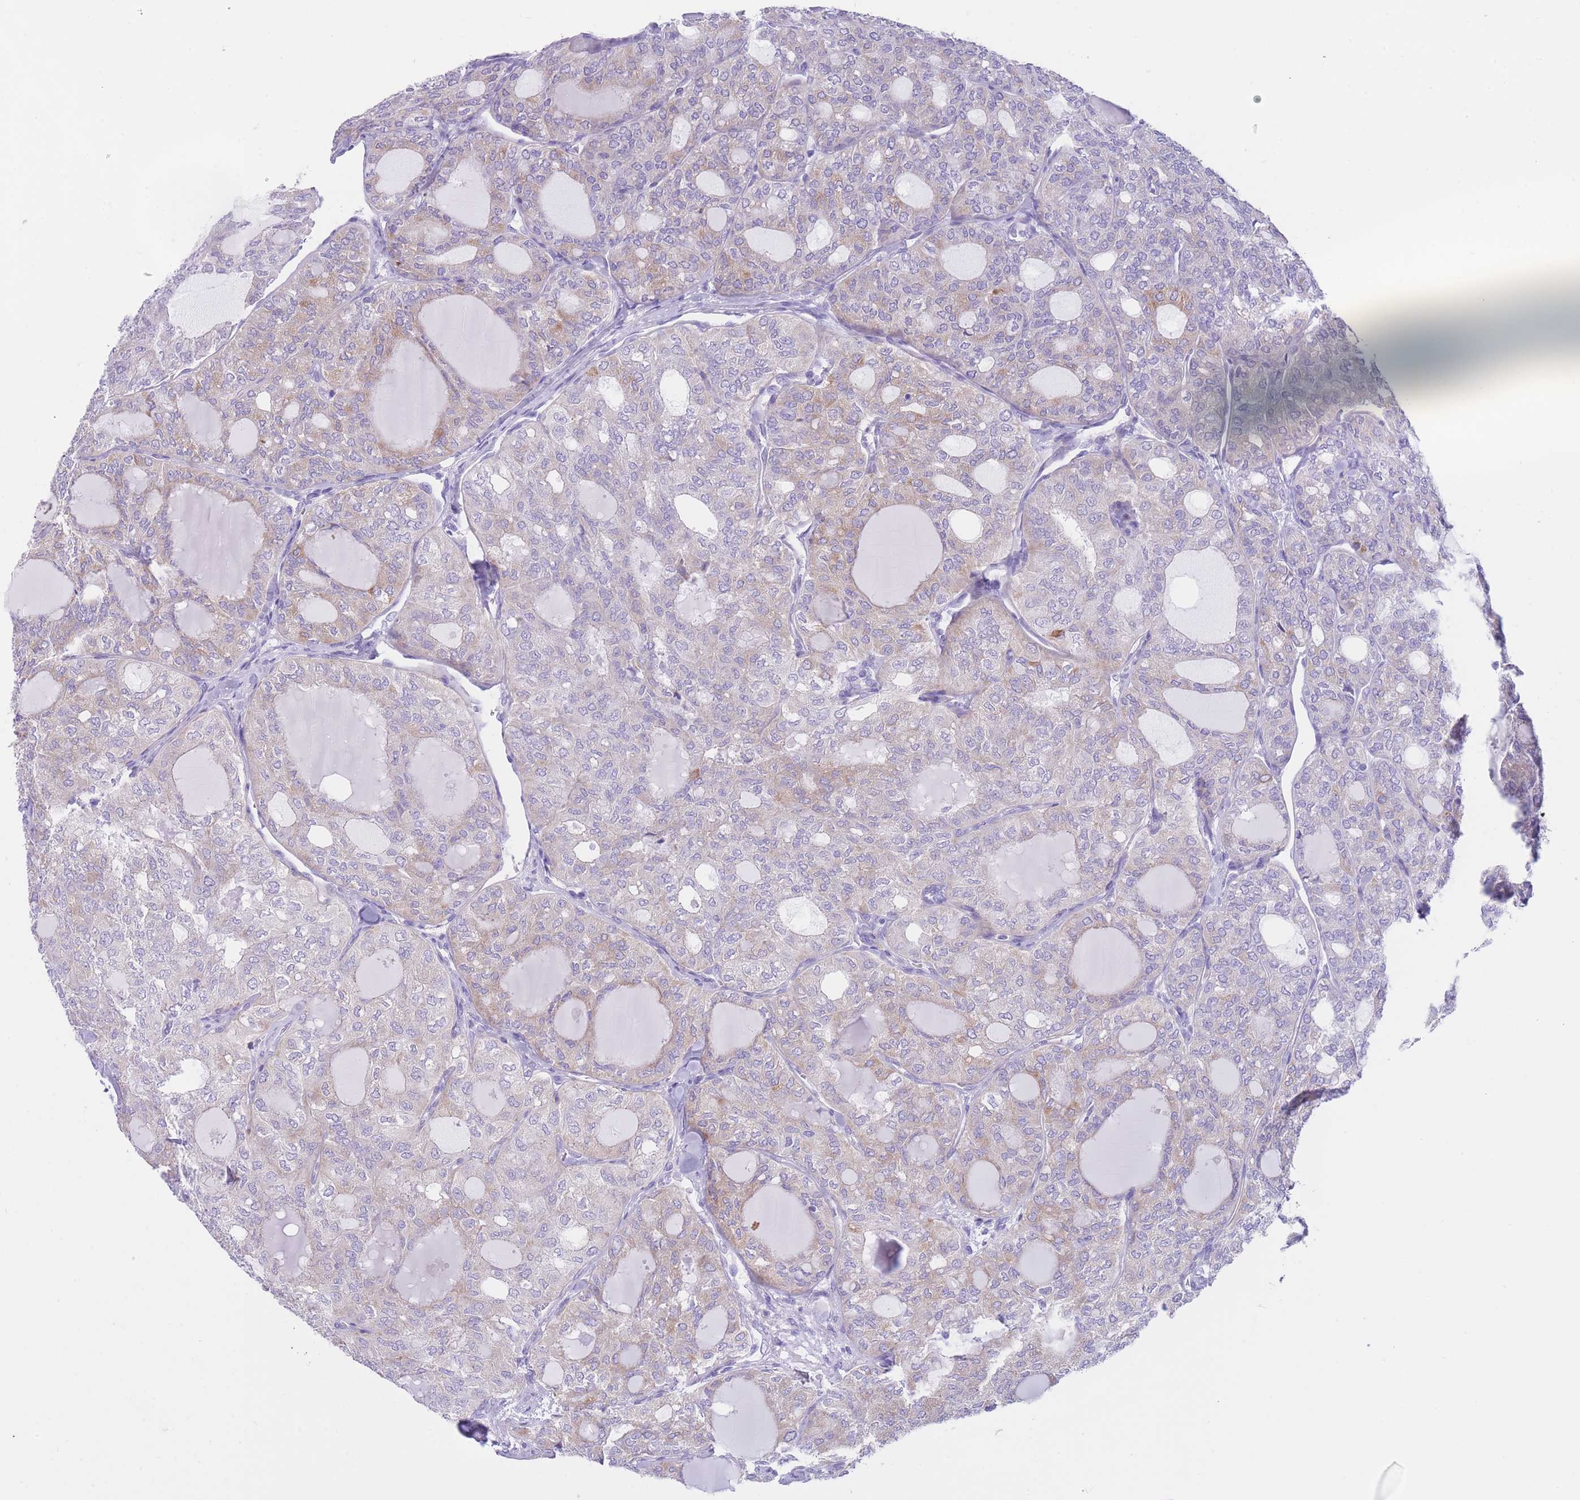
{"staining": {"intensity": "negative", "quantity": "none", "location": "none"}, "tissue": "thyroid cancer", "cell_type": "Tumor cells", "image_type": "cancer", "snomed": [{"axis": "morphology", "description": "Follicular adenoma carcinoma, NOS"}, {"axis": "topography", "description": "Thyroid gland"}], "caption": "DAB immunohistochemical staining of follicular adenoma carcinoma (thyroid) demonstrates no significant staining in tumor cells.", "gene": "QTRT1", "patient": {"sex": "male", "age": 75}}